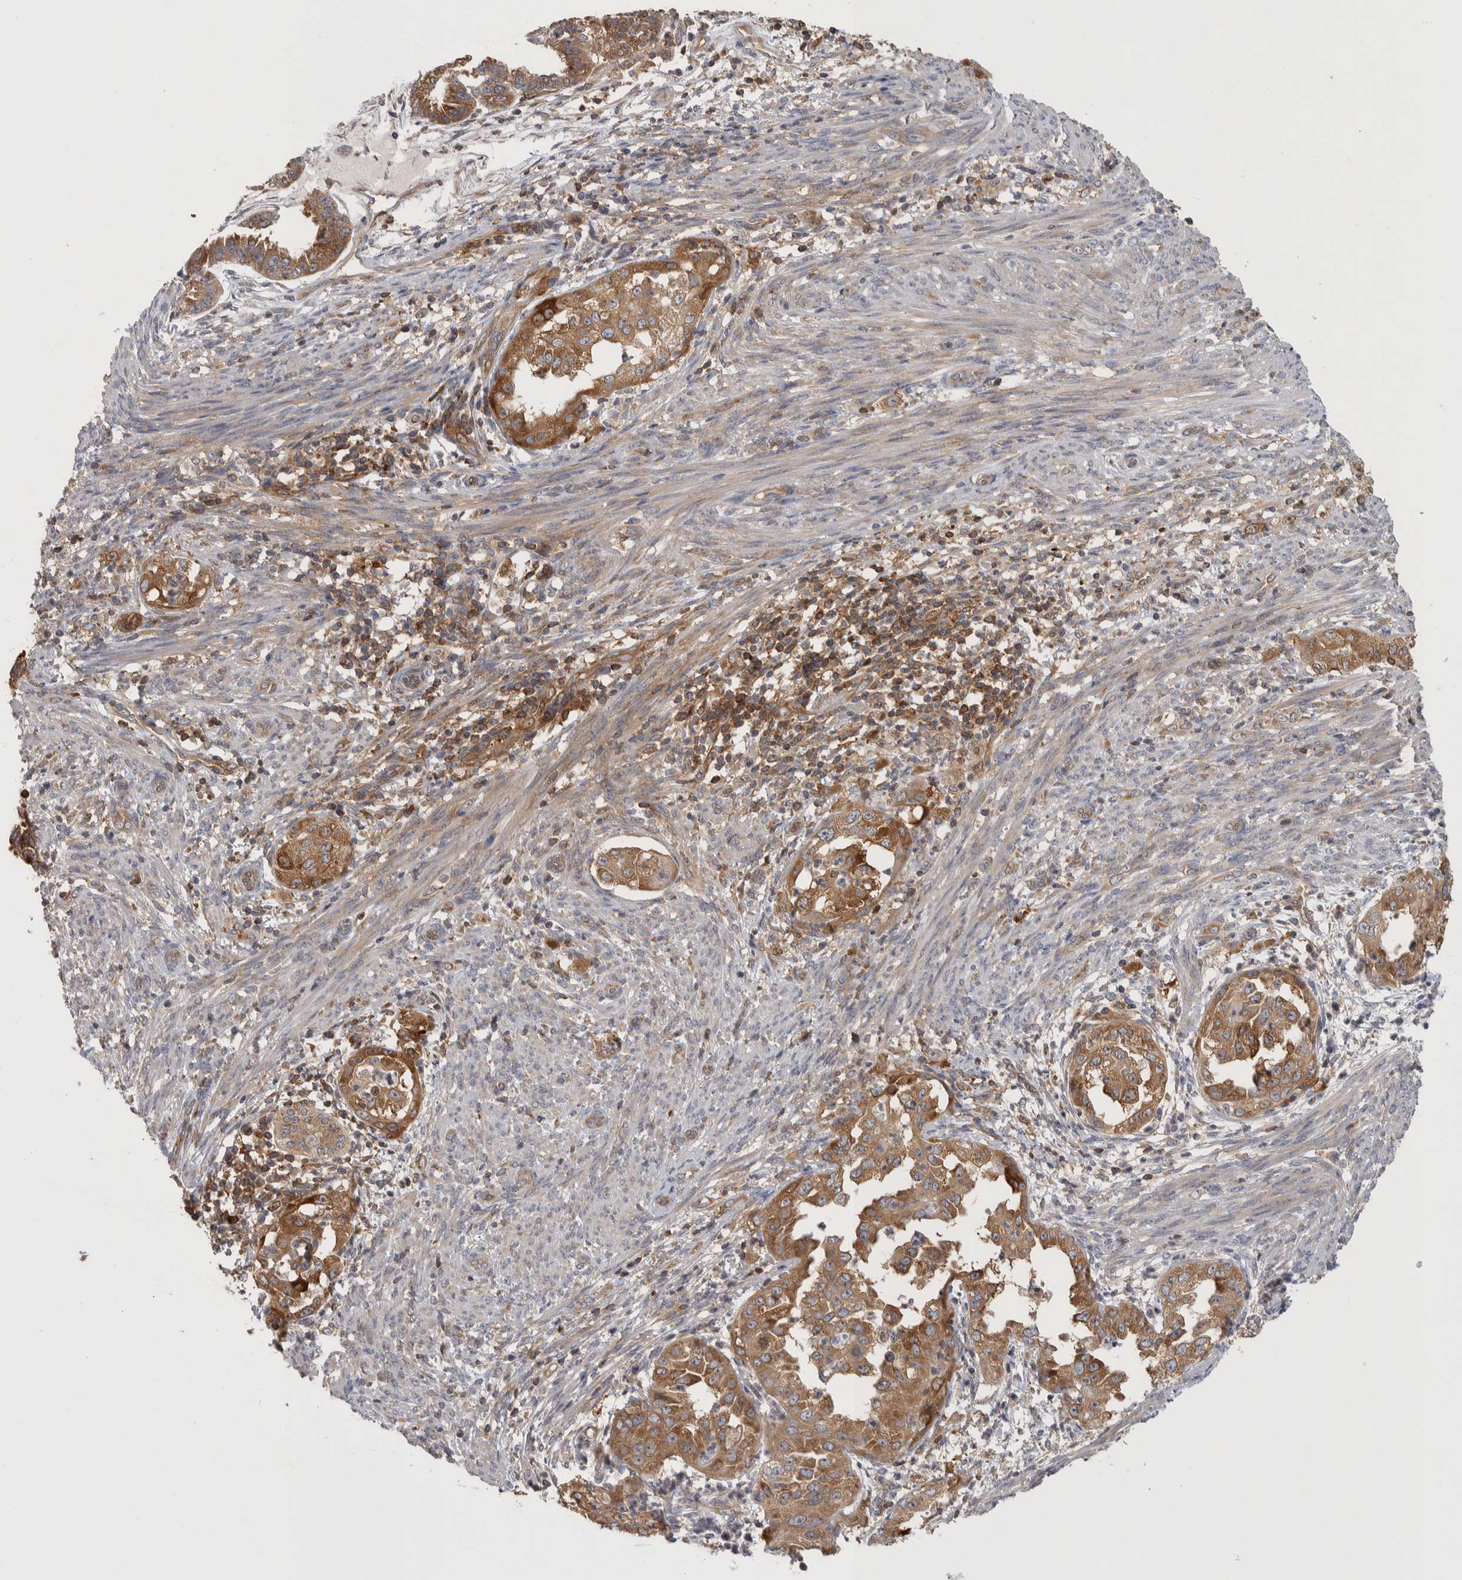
{"staining": {"intensity": "moderate", "quantity": ">75%", "location": "cytoplasmic/membranous"}, "tissue": "endometrial cancer", "cell_type": "Tumor cells", "image_type": "cancer", "snomed": [{"axis": "morphology", "description": "Adenocarcinoma, NOS"}, {"axis": "topography", "description": "Endometrium"}], "caption": "Moderate cytoplasmic/membranous positivity for a protein is seen in about >75% of tumor cells of adenocarcinoma (endometrial) using IHC.", "gene": "NFKB2", "patient": {"sex": "female", "age": 85}}